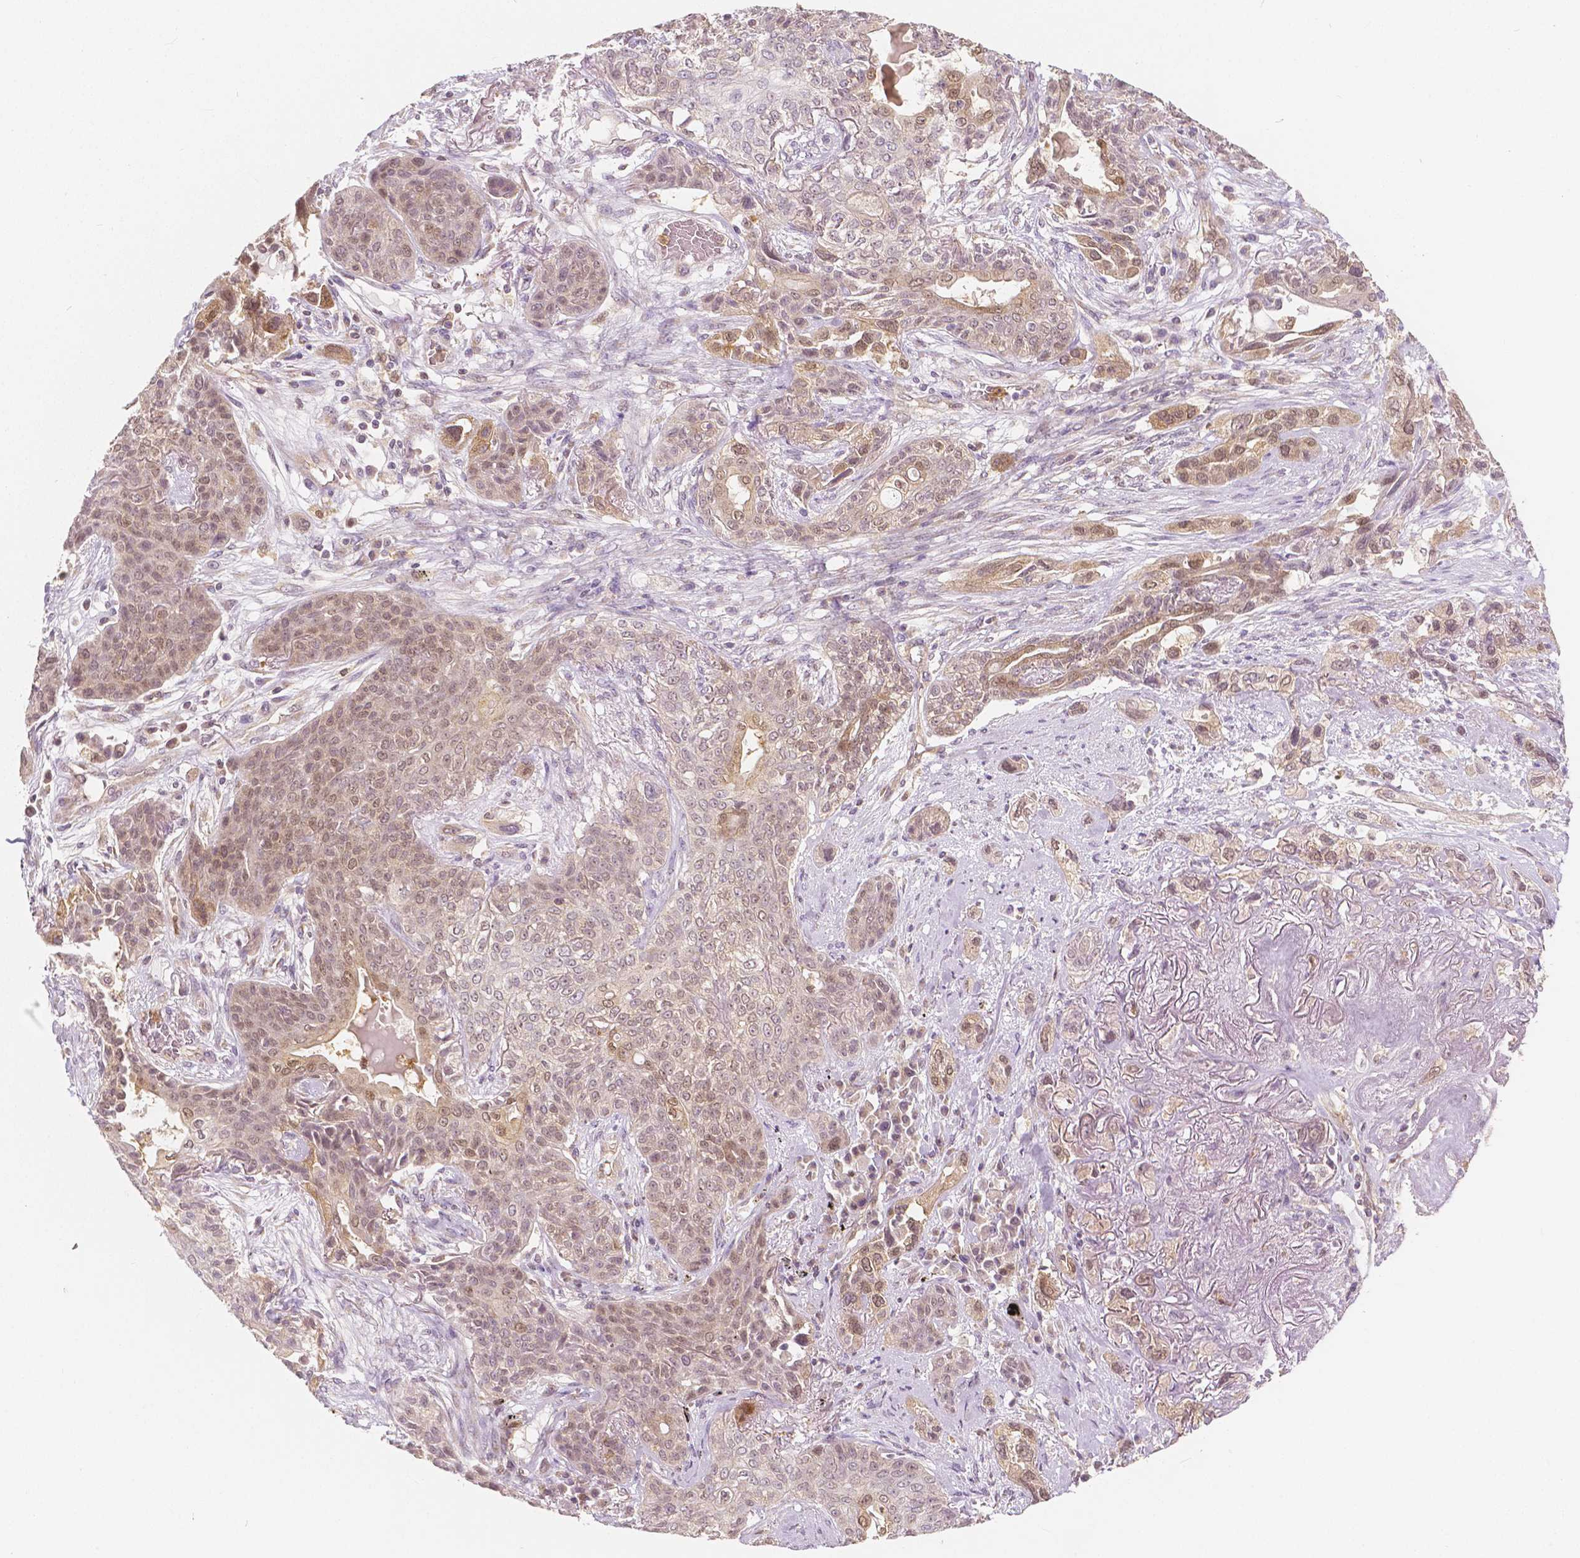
{"staining": {"intensity": "weak", "quantity": "25%-75%", "location": "cytoplasmic/membranous,nuclear"}, "tissue": "lung cancer", "cell_type": "Tumor cells", "image_type": "cancer", "snomed": [{"axis": "morphology", "description": "Squamous cell carcinoma, NOS"}, {"axis": "topography", "description": "Lung"}], "caption": "The histopathology image reveals a brown stain indicating the presence of a protein in the cytoplasmic/membranous and nuclear of tumor cells in lung cancer (squamous cell carcinoma). Using DAB (3,3'-diaminobenzidine) (brown) and hematoxylin (blue) stains, captured at high magnification using brightfield microscopy.", "gene": "NAPRT", "patient": {"sex": "female", "age": 70}}